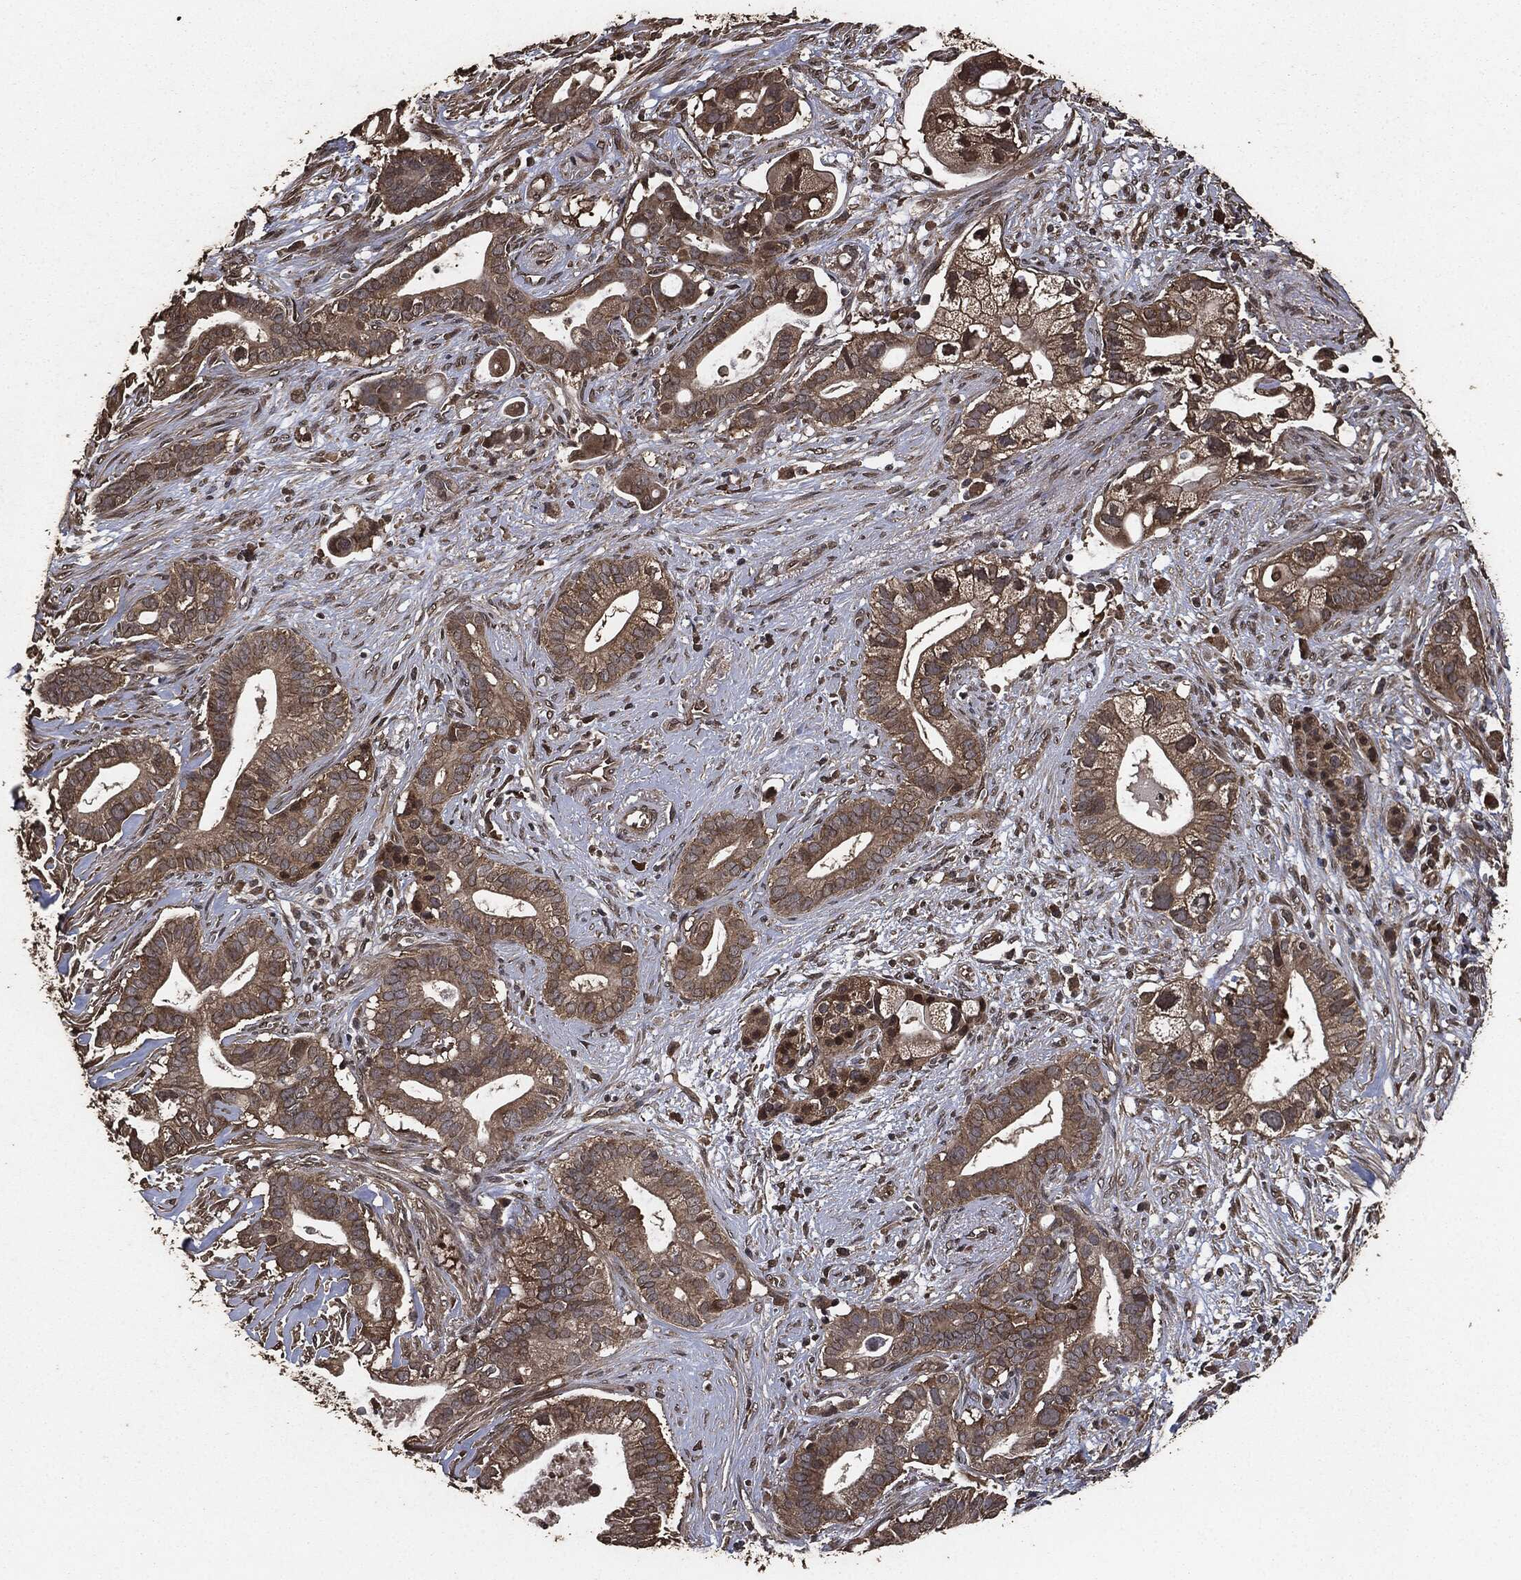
{"staining": {"intensity": "moderate", "quantity": ">75%", "location": "cytoplasmic/membranous"}, "tissue": "pancreatic cancer", "cell_type": "Tumor cells", "image_type": "cancer", "snomed": [{"axis": "morphology", "description": "Adenocarcinoma, NOS"}, {"axis": "topography", "description": "Pancreas"}], "caption": "Moderate cytoplasmic/membranous staining is seen in approximately >75% of tumor cells in pancreatic adenocarcinoma.", "gene": "AKT1S1", "patient": {"sex": "male", "age": 61}}